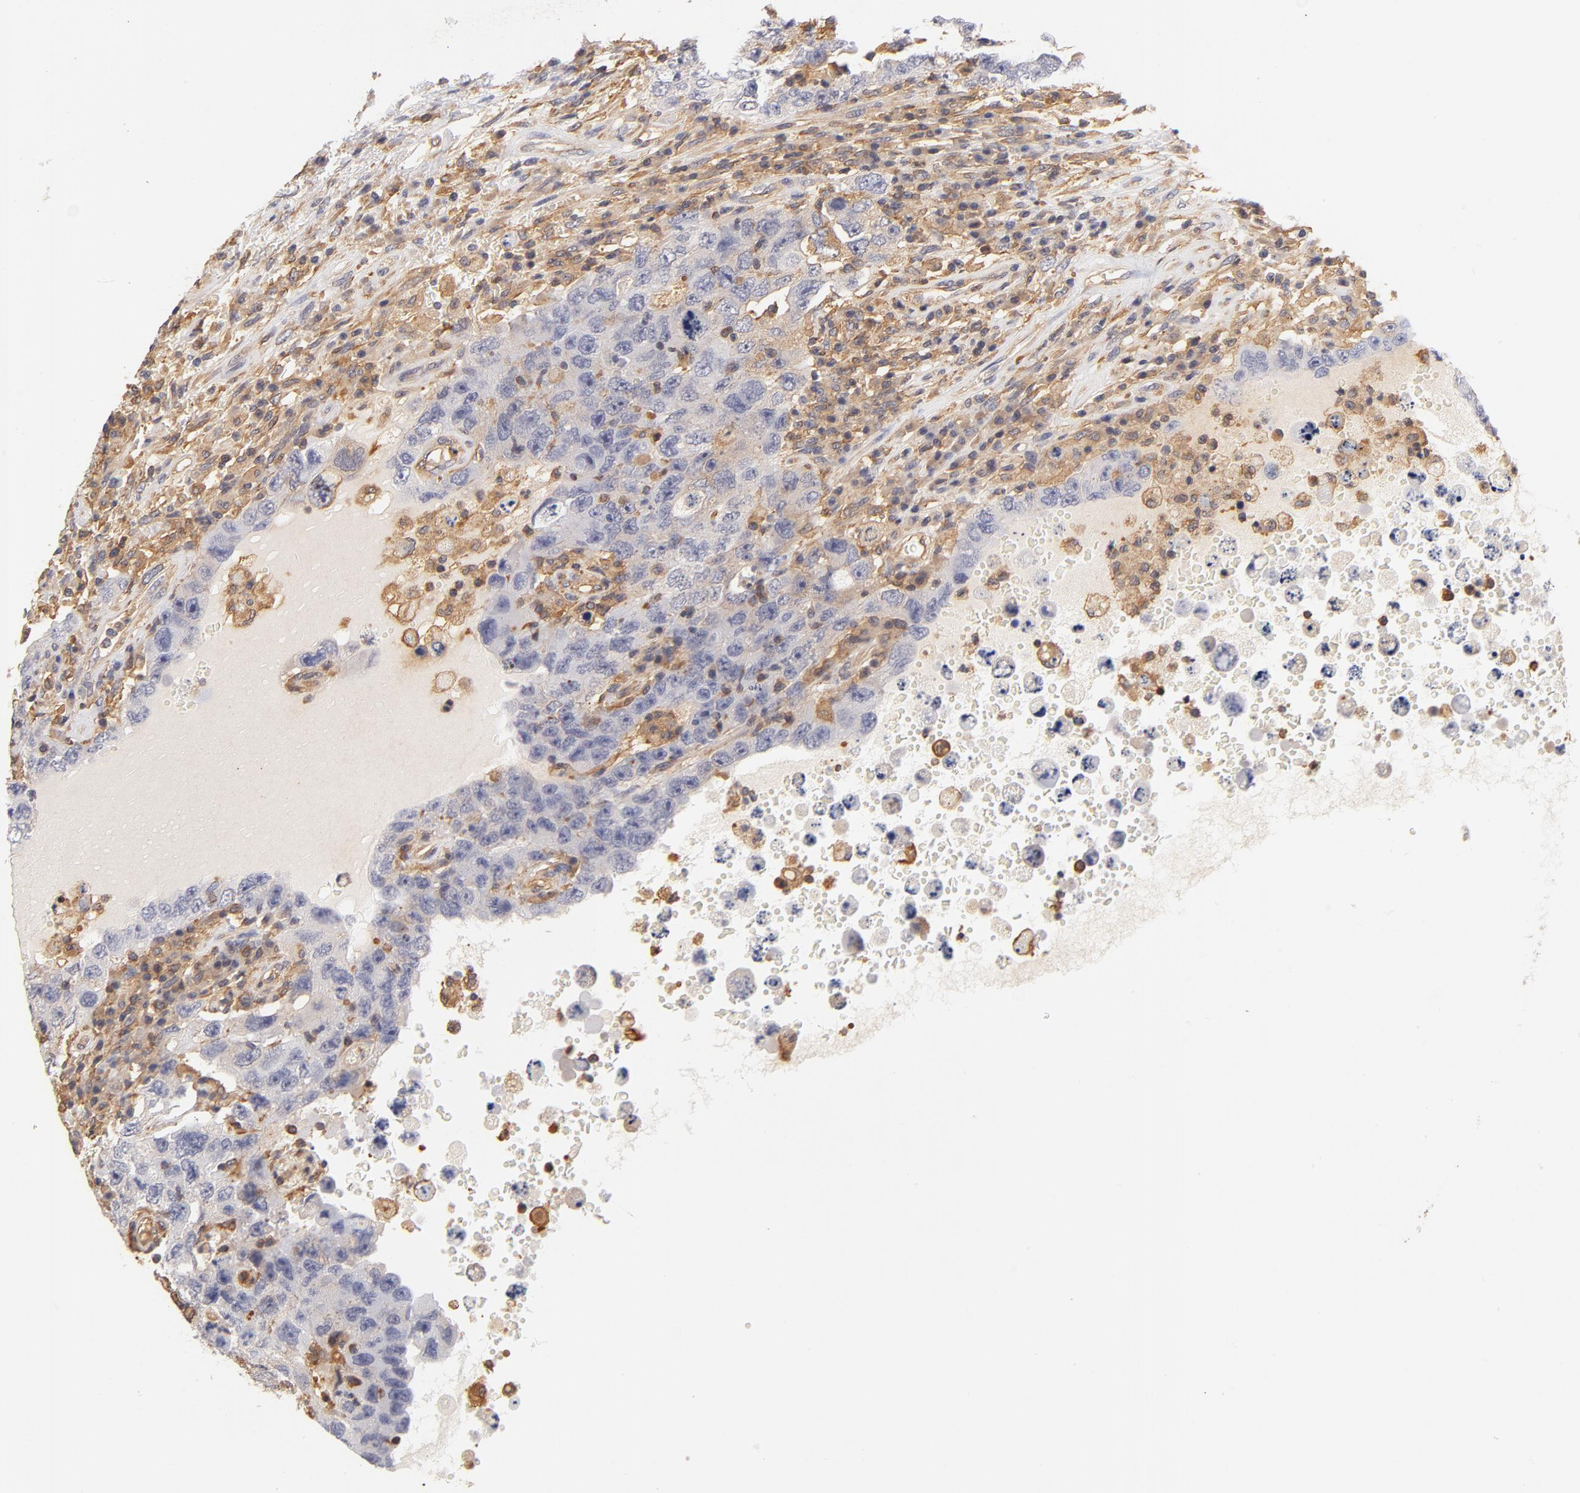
{"staining": {"intensity": "weak", "quantity": "<25%", "location": "cytoplasmic/membranous"}, "tissue": "testis cancer", "cell_type": "Tumor cells", "image_type": "cancer", "snomed": [{"axis": "morphology", "description": "Carcinoma, Embryonal, NOS"}, {"axis": "topography", "description": "Testis"}], "caption": "DAB immunohistochemical staining of human embryonal carcinoma (testis) demonstrates no significant expression in tumor cells.", "gene": "FCMR", "patient": {"sex": "male", "age": 26}}